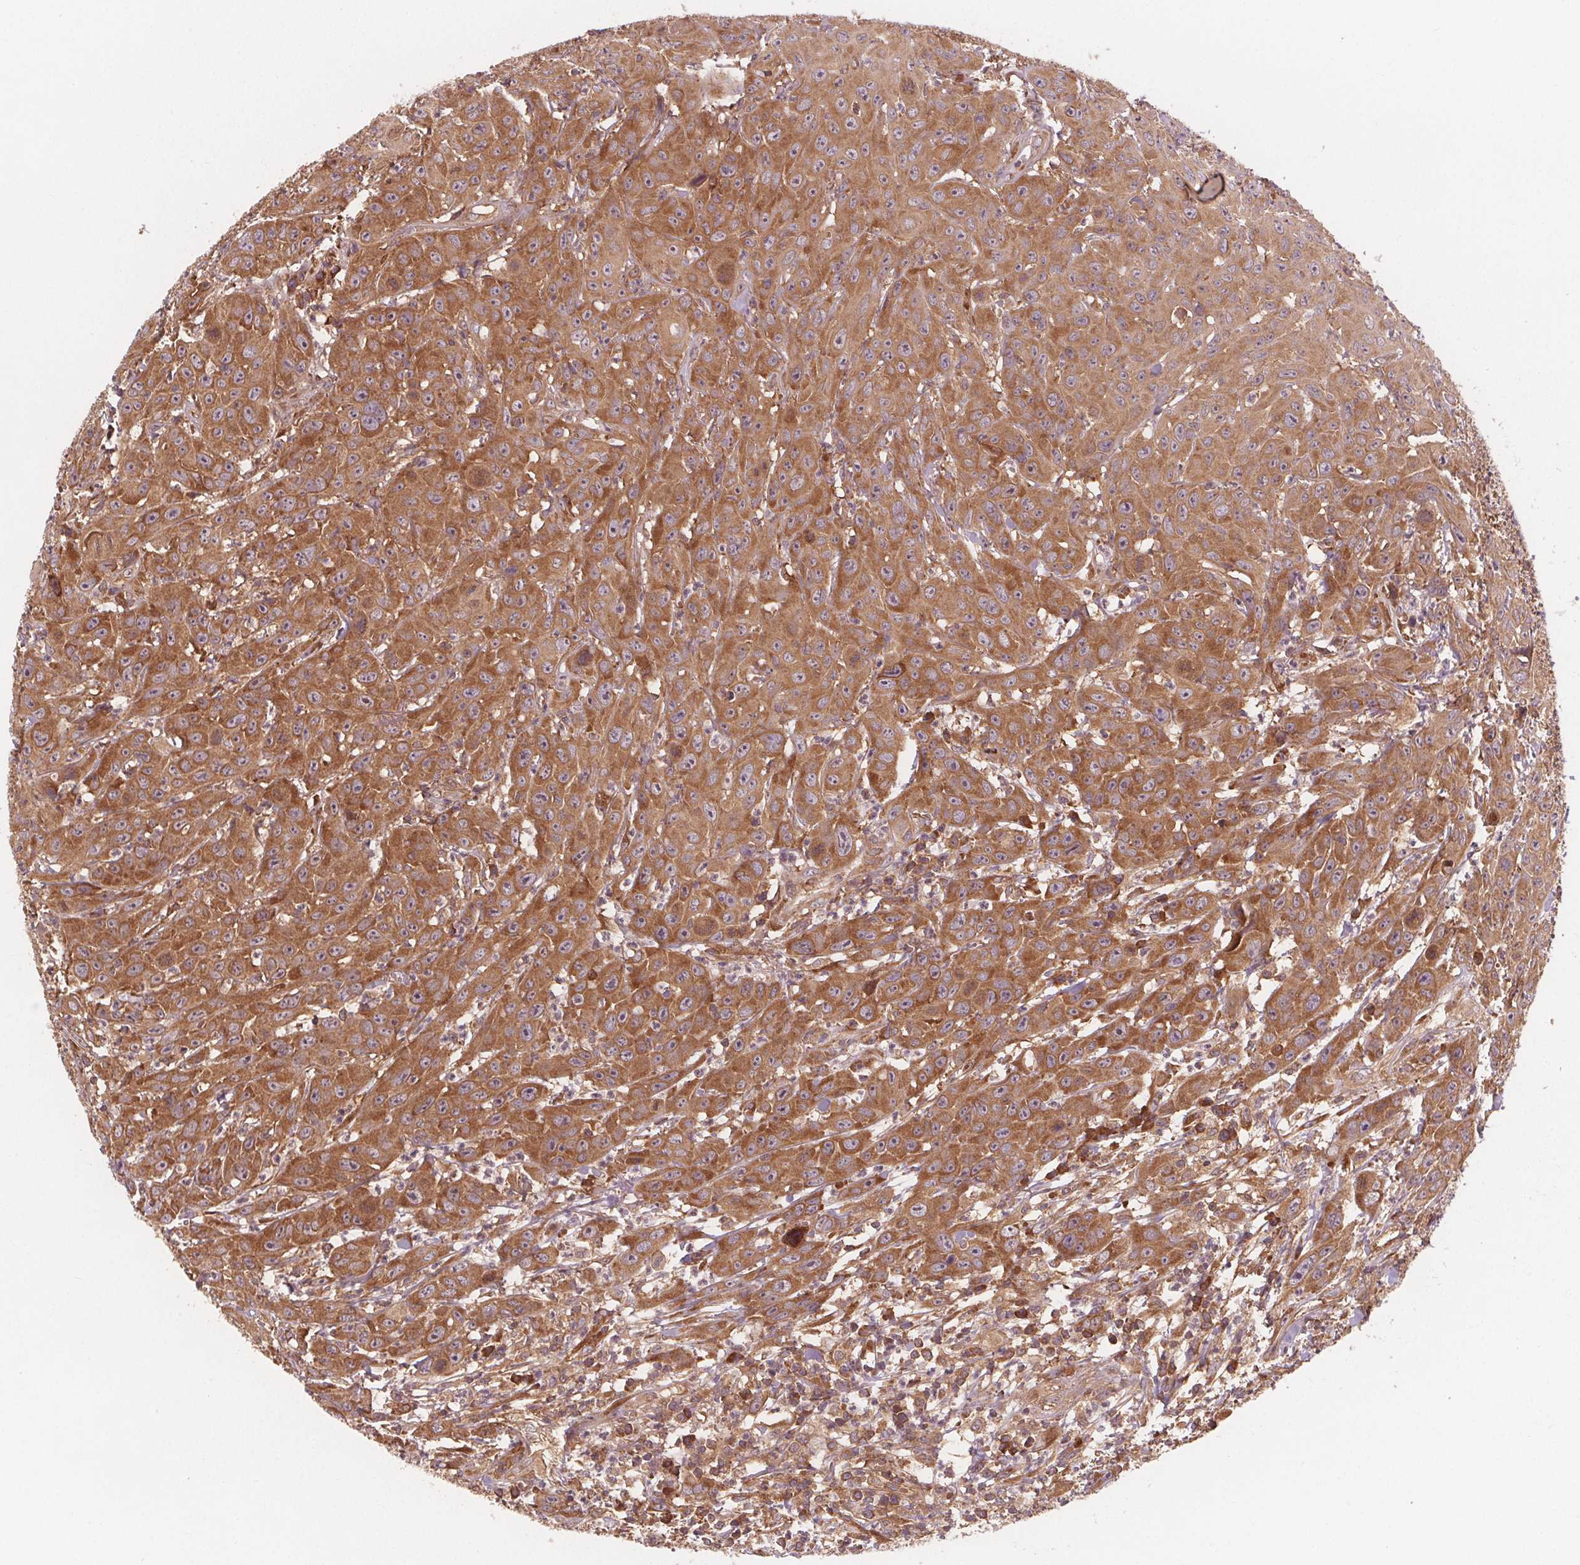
{"staining": {"intensity": "moderate", "quantity": ">75%", "location": "cytoplasmic/membranous"}, "tissue": "head and neck cancer", "cell_type": "Tumor cells", "image_type": "cancer", "snomed": [{"axis": "morphology", "description": "Squamous cell carcinoma, NOS"}, {"axis": "topography", "description": "Skin"}, {"axis": "topography", "description": "Head-Neck"}], "caption": "Protein expression analysis of head and neck squamous cell carcinoma demonstrates moderate cytoplasmic/membranous positivity in about >75% of tumor cells.", "gene": "EIF3D", "patient": {"sex": "male", "age": 80}}